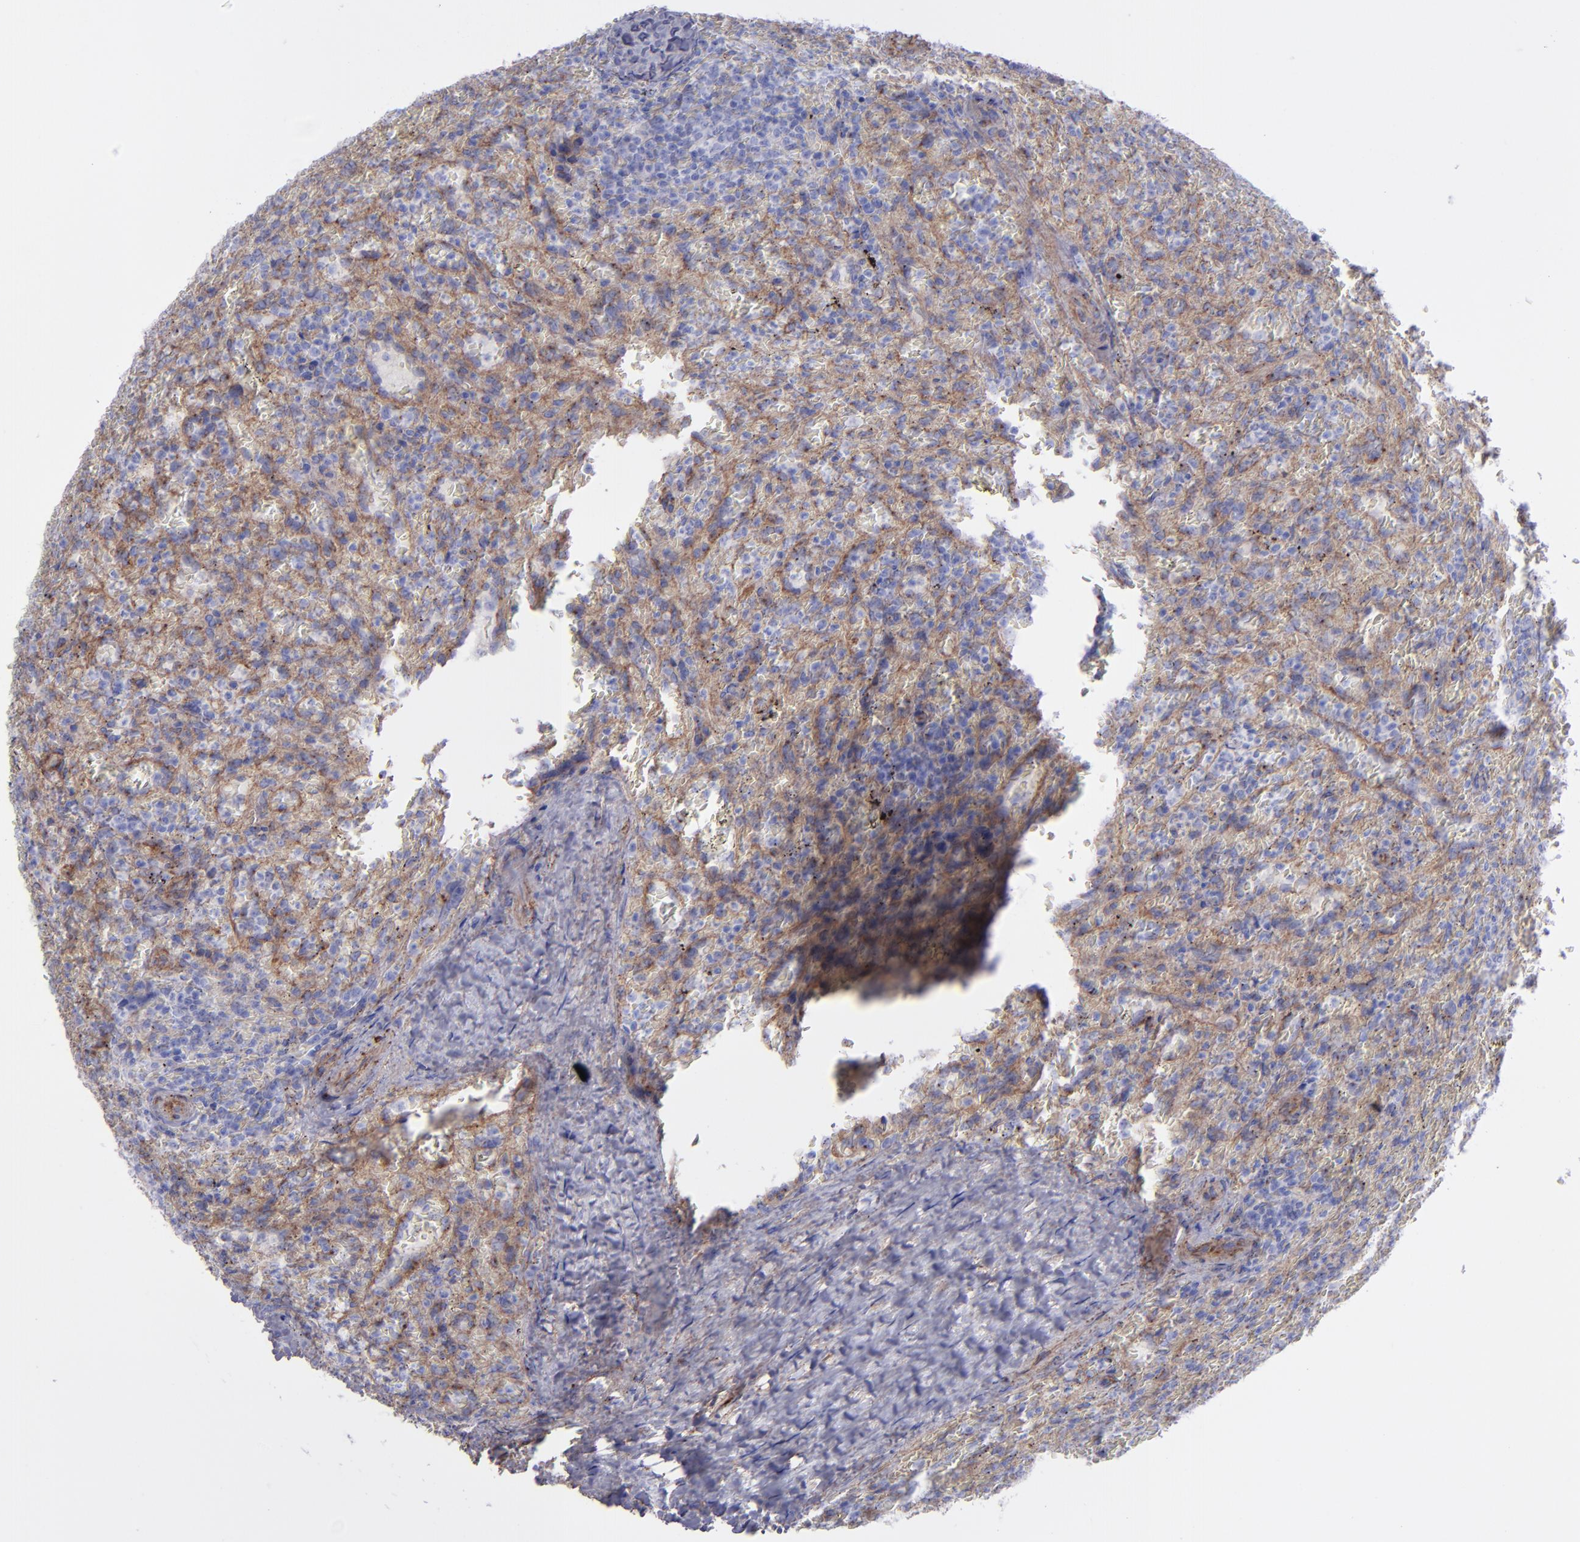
{"staining": {"intensity": "weak", "quantity": "25%-75%", "location": "cytoplasmic/membranous"}, "tissue": "lymphoma", "cell_type": "Tumor cells", "image_type": "cancer", "snomed": [{"axis": "morphology", "description": "Malignant lymphoma, non-Hodgkin's type, Low grade"}, {"axis": "topography", "description": "Spleen"}], "caption": "The histopathology image reveals staining of lymphoma, revealing weak cytoplasmic/membranous protein positivity (brown color) within tumor cells.", "gene": "ITGAV", "patient": {"sex": "female", "age": 64}}